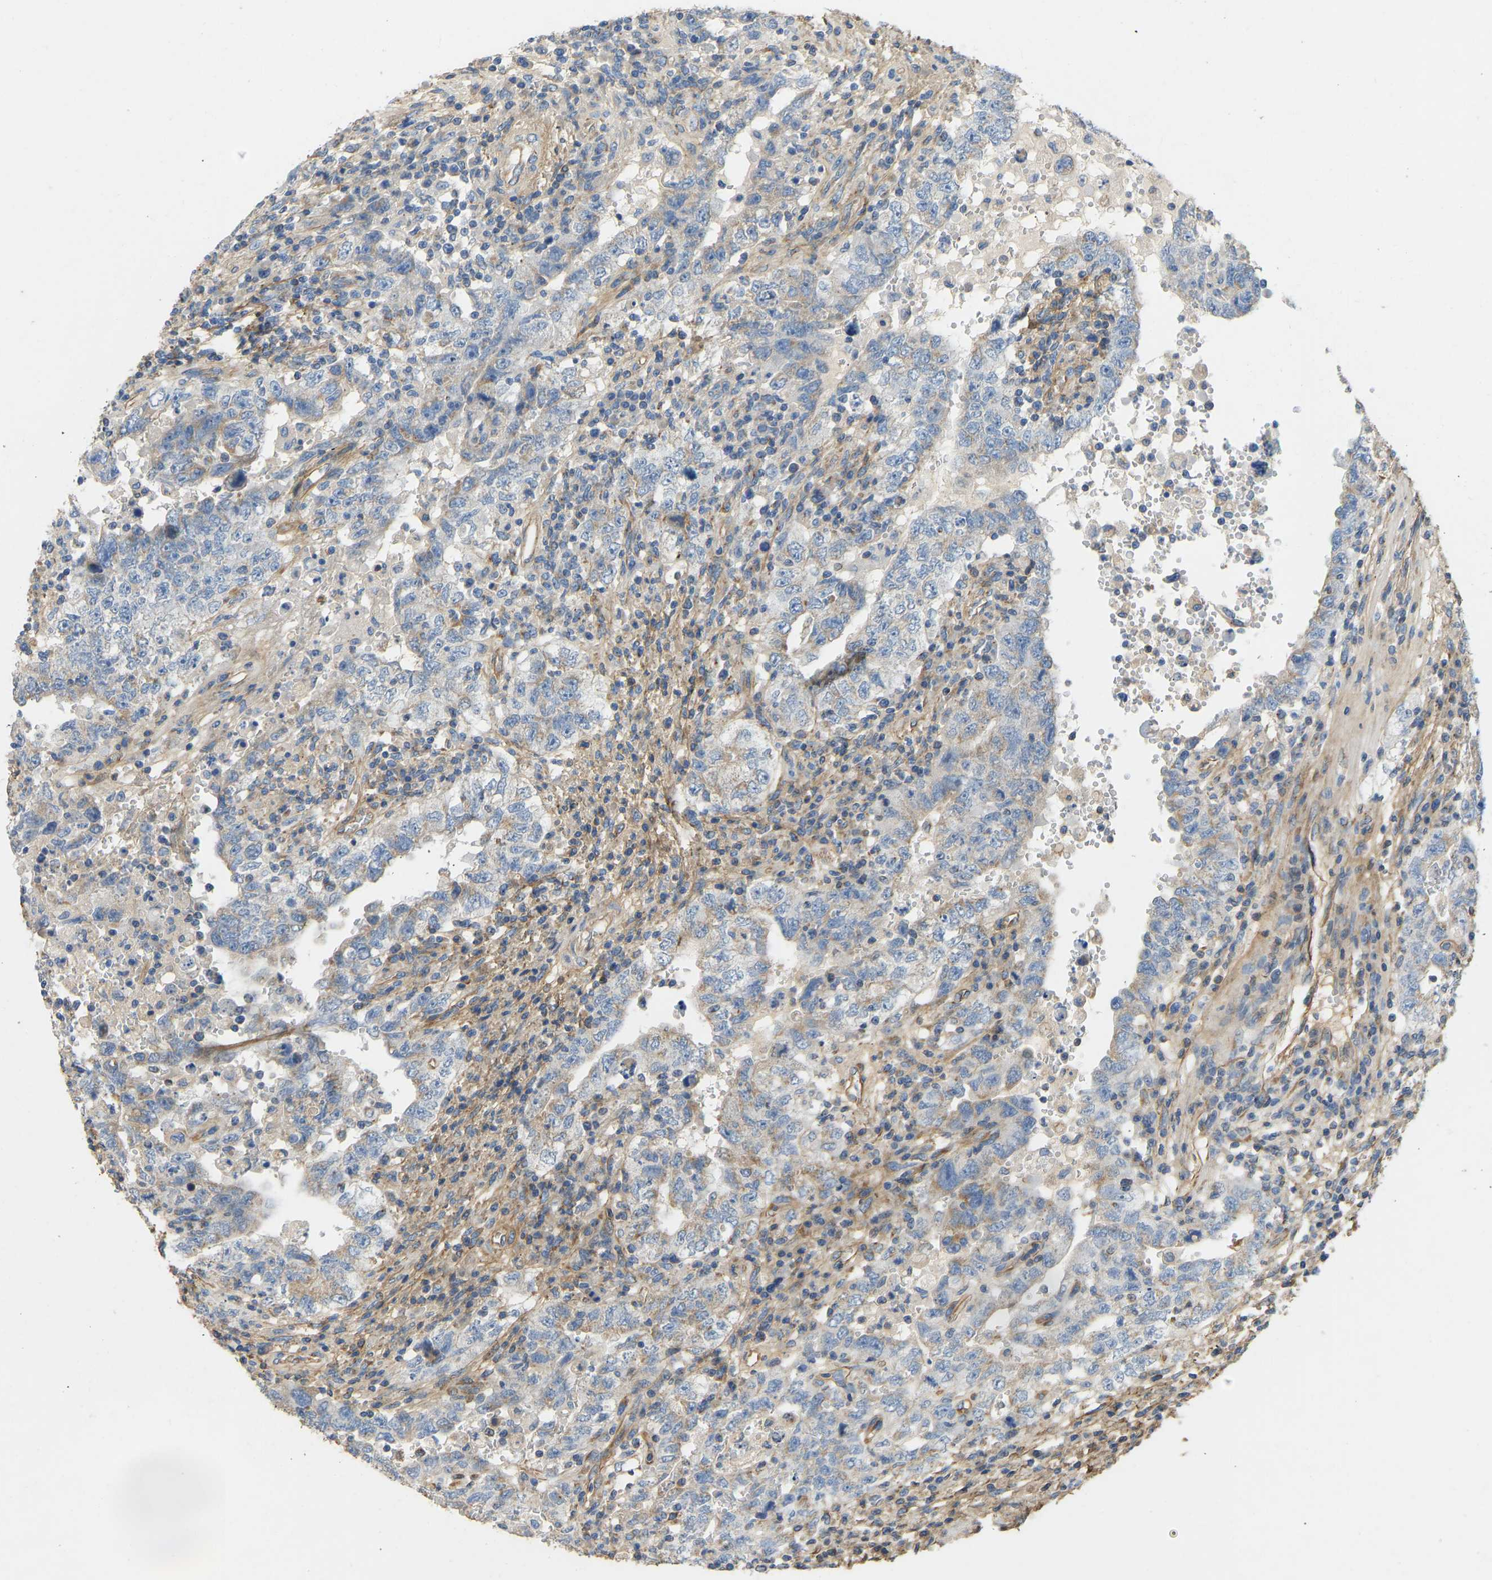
{"staining": {"intensity": "weak", "quantity": "<25%", "location": "cytoplasmic/membranous"}, "tissue": "testis cancer", "cell_type": "Tumor cells", "image_type": "cancer", "snomed": [{"axis": "morphology", "description": "Carcinoma, Embryonal, NOS"}, {"axis": "topography", "description": "Testis"}], "caption": "Immunohistochemistry of human embryonal carcinoma (testis) reveals no staining in tumor cells. (DAB immunohistochemistry (IHC) with hematoxylin counter stain).", "gene": "TECTA", "patient": {"sex": "male", "age": 26}}